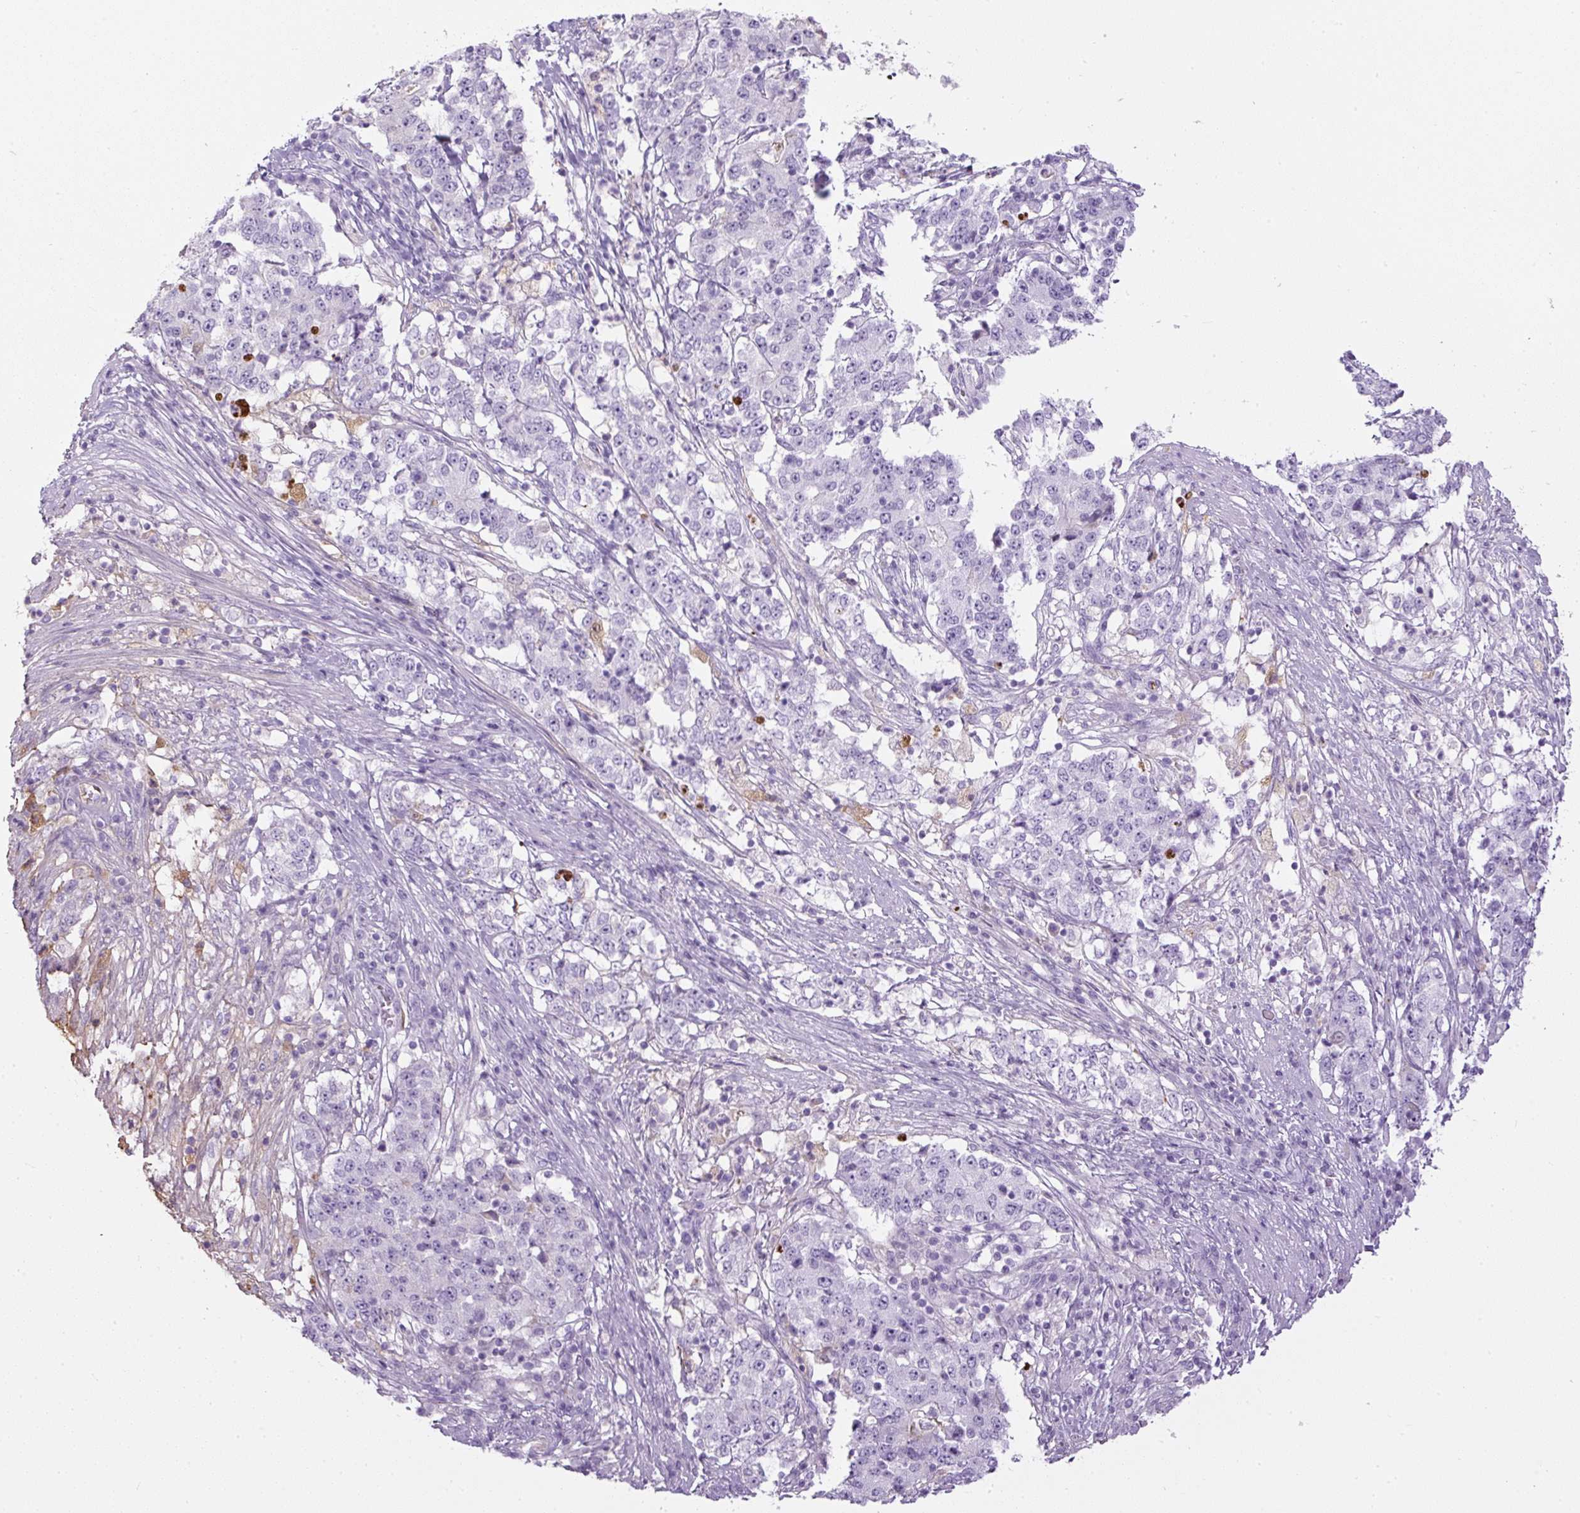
{"staining": {"intensity": "negative", "quantity": "none", "location": "none"}, "tissue": "stomach cancer", "cell_type": "Tumor cells", "image_type": "cancer", "snomed": [{"axis": "morphology", "description": "Adenocarcinoma, NOS"}, {"axis": "topography", "description": "Stomach"}], "caption": "An image of stomach adenocarcinoma stained for a protein exhibits no brown staining in tumor cells.", "gene": "APOA1", "patient": {"sex": "male", "age": 59}}